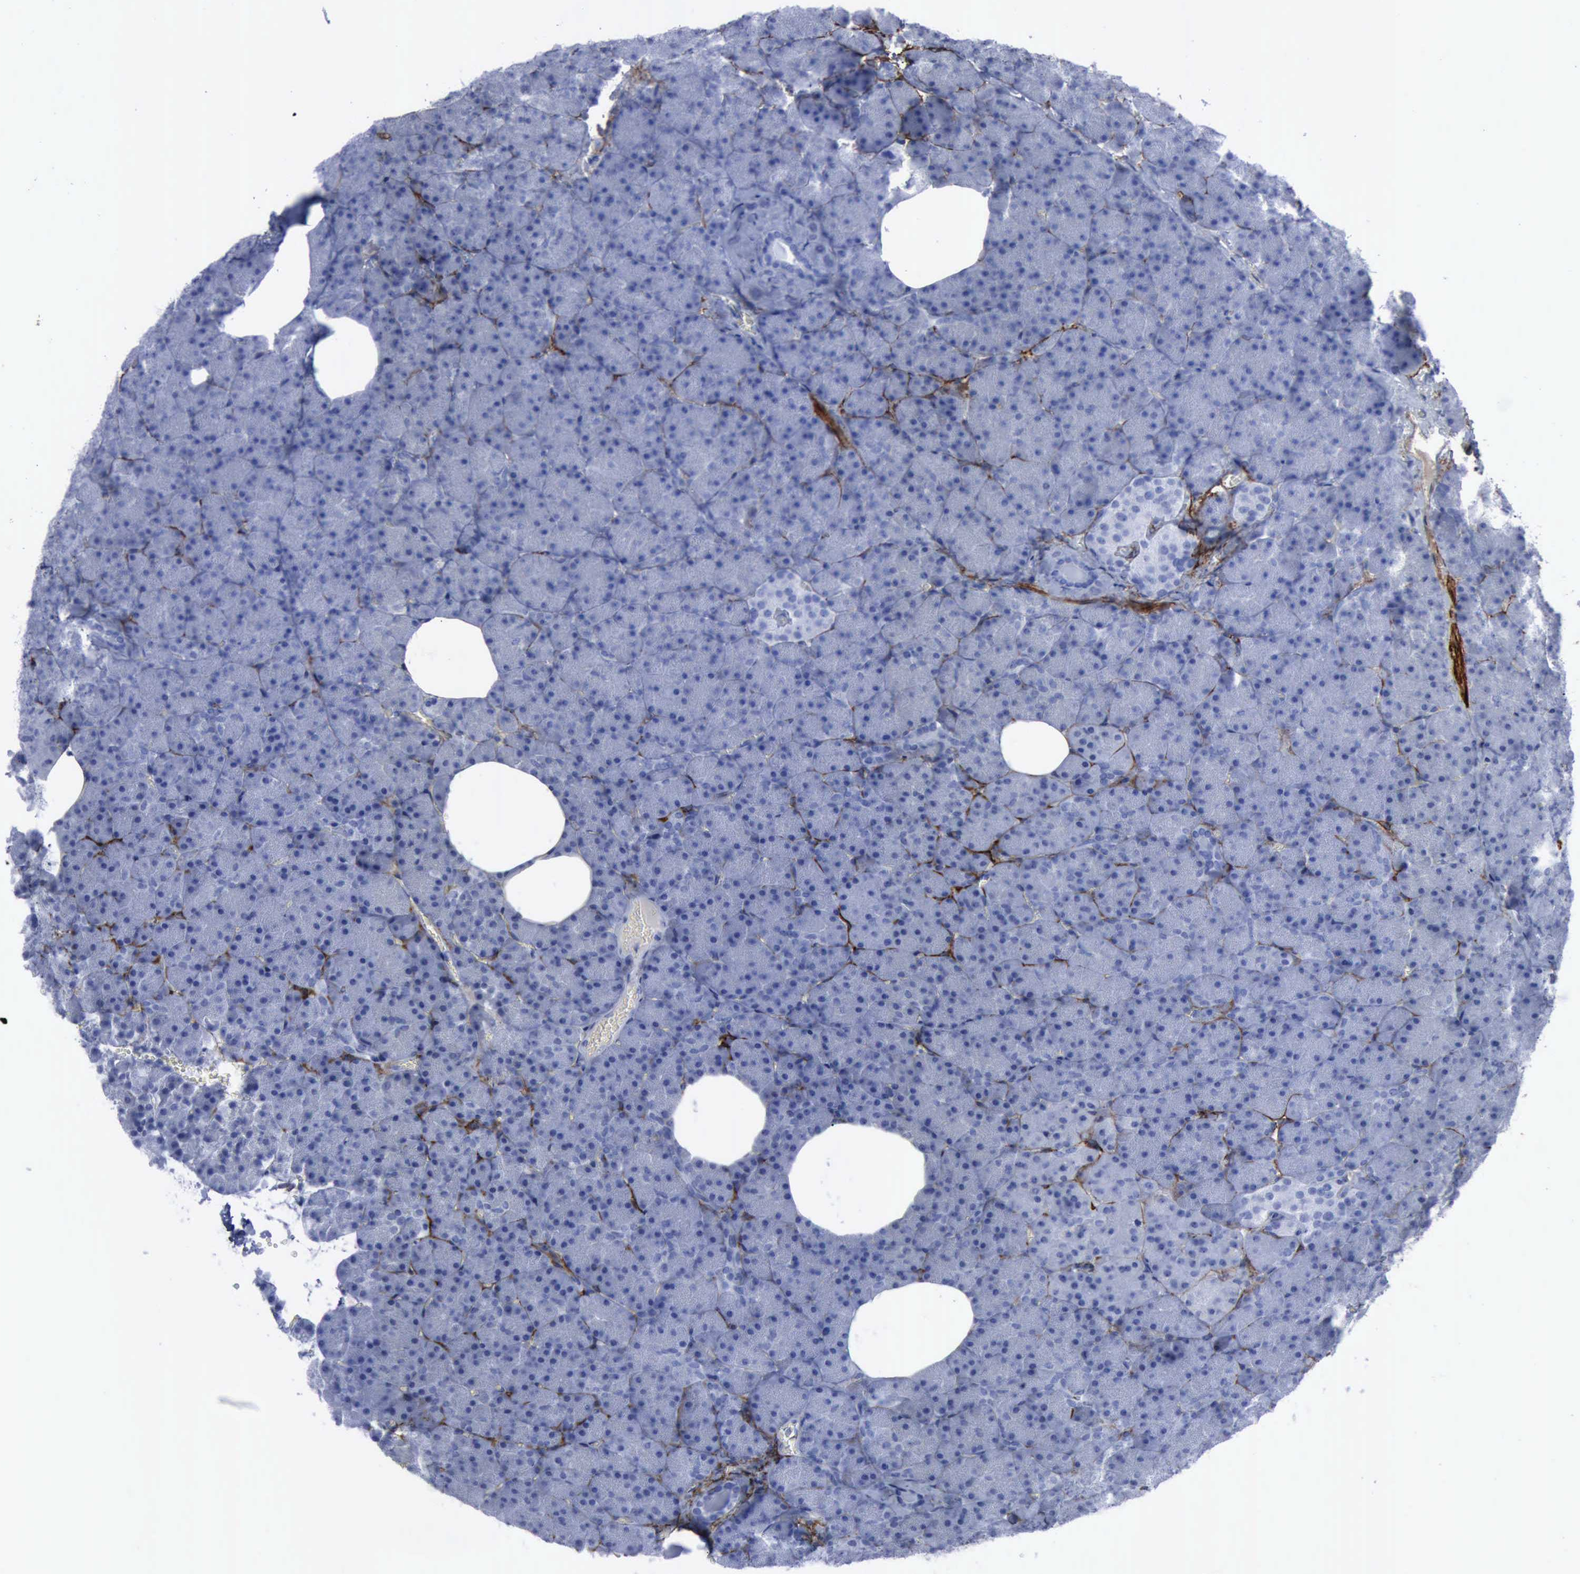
{"staining": {"intensity": "negative", "quantity": "none", "location": "none"}, "tissue": "pancreas", "cell_type": "Exocrine glandular cells", "image_type": "normal", "snomed": [{"axis": "morphology", "description": "Normal tissue, NOS"}, {"axis": "topography", "description": "Pancreas"}], "caption": "Exocrine glandular cells are negative for brown protein staining in benign pancreas. (Brightfield microscopy of DAB immunohistochemistry at high magnification).", "gene": "NGFR", "patient": {"sex": "female", "age": 35}}